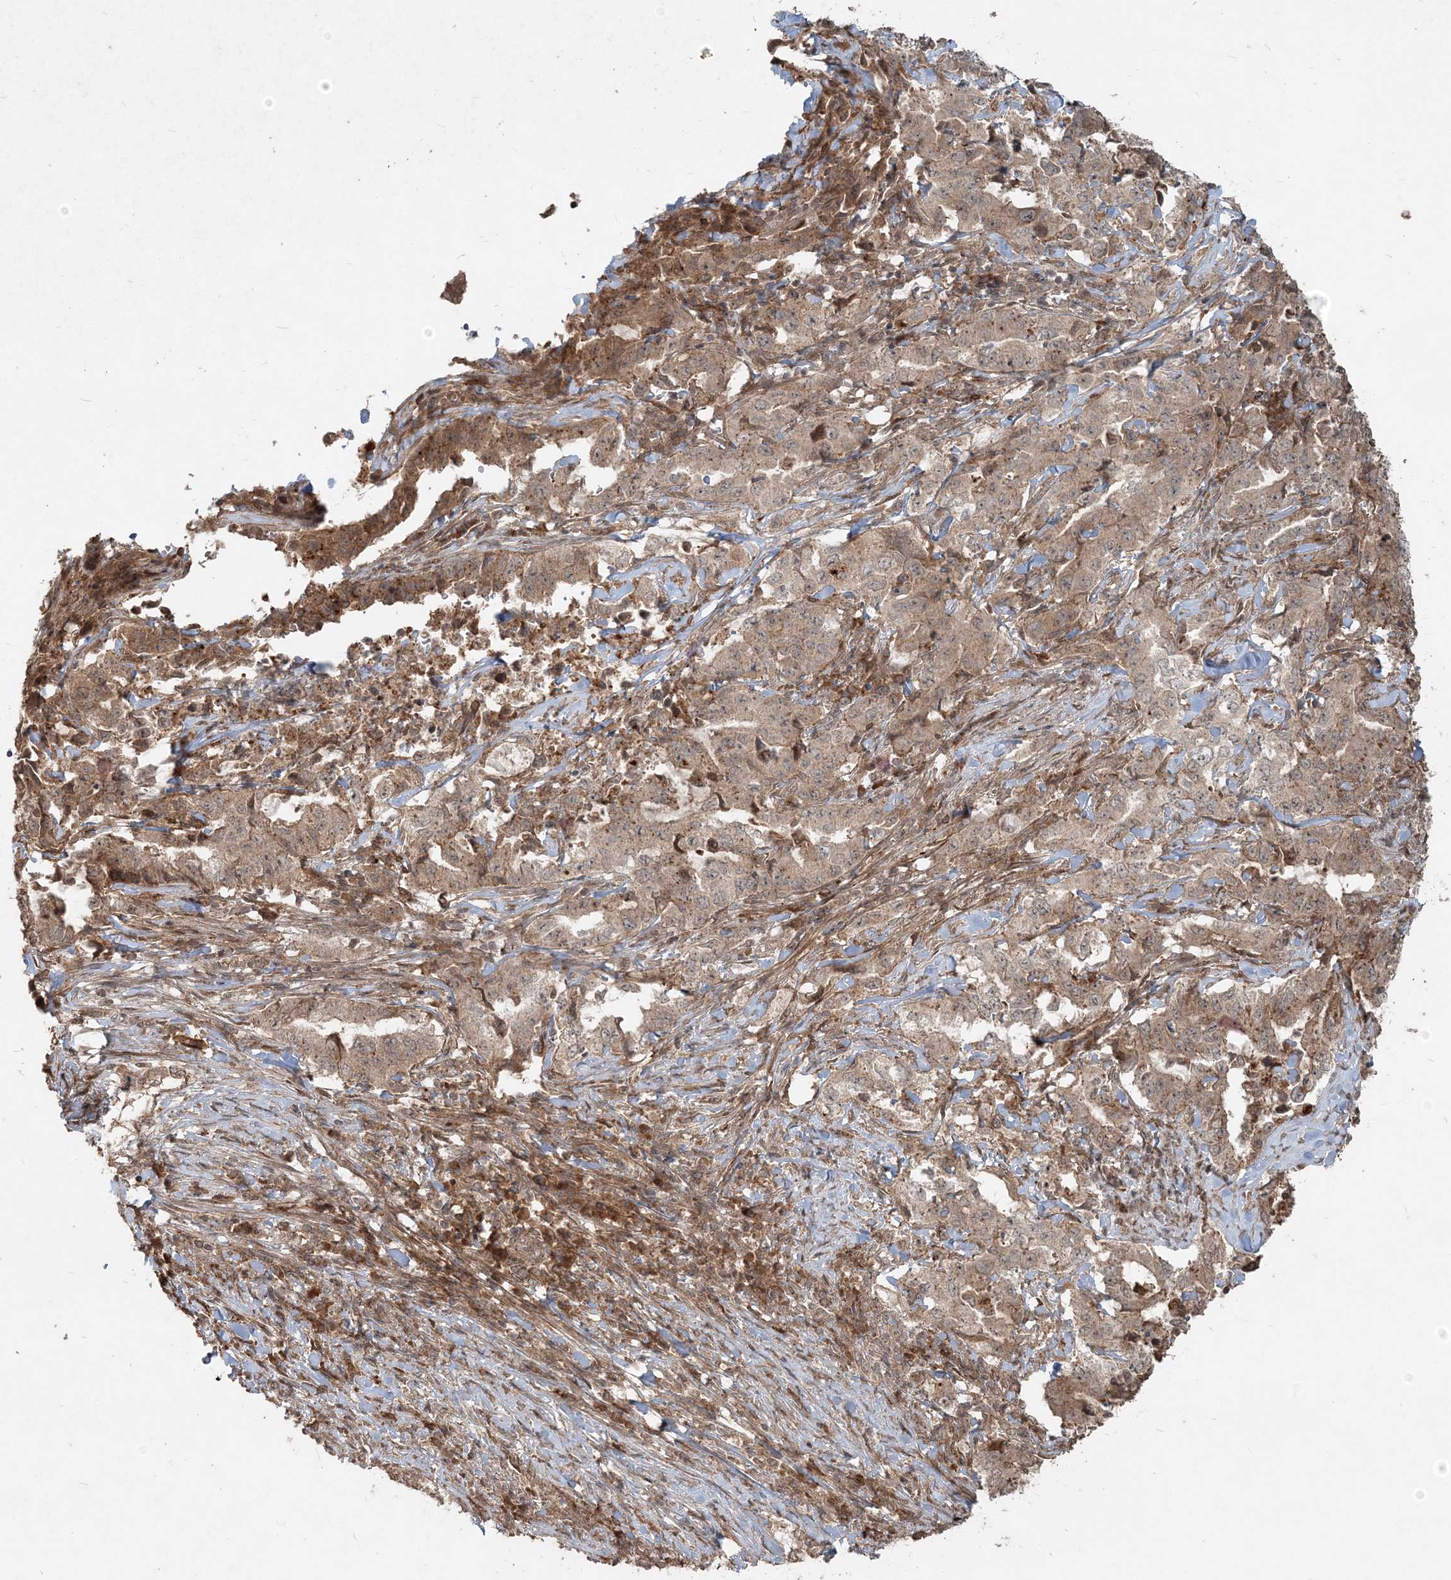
{"staining": {"intensity": "weak", "quantity": "25%-75%", "location": "cytoplasmic/membranous"}, "tissue": "lung cancer", "cell_type": "Tumor cells", "image_type": "cancer", "snomed": [{"axis": "morphology", "description": "Adenocarcinoma, NOS"}, {"axis": "topography", "description": "Lung"}], "caption": "Weak cytoplasmic/membranous protein expression is seen in about 25%-75% of tumor cells in lung adenocarcinoma.", "gene": "NARS1", "patient": {"sex": "female", "age": 51}}